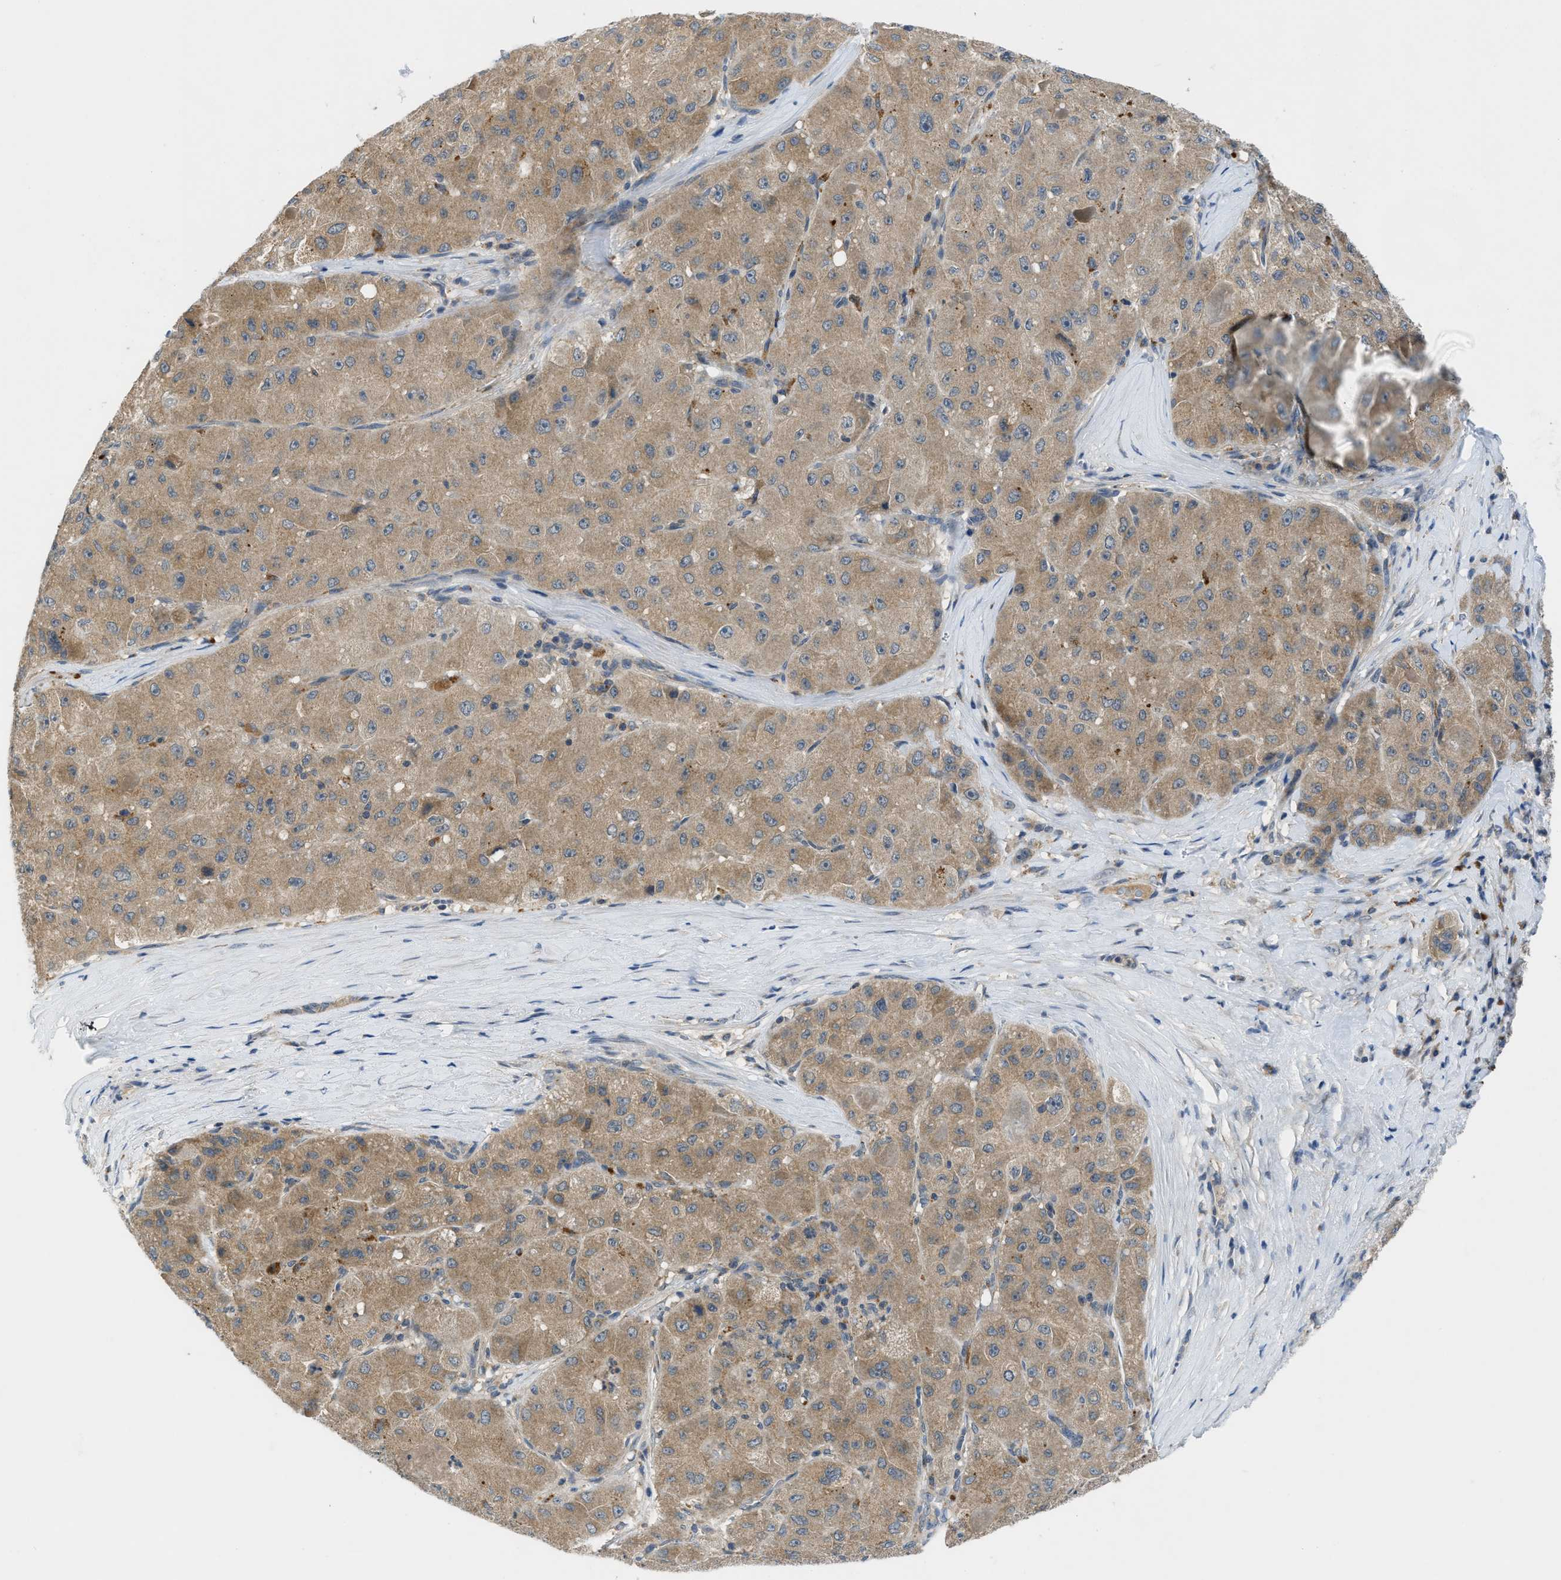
{"staining": {"intensity": "moderate", "quantity": ">75%", "location": "cytoplasmic/membranous"}, "tissue": "liver cancer", "cell_type": "Tumor cells", "image_type": "cancer", "snomed": [{"axis": "morphology", "description": "Carcinoma, Hepatocellular, NOS"}, {"axis": "topography", "description": "Liver"}], "caption": "Liver cancer was stained to show a protein in brown. There is medium levels of moderate cytoplasmic/membranous staining in approximately >75% of tumor cells.", "gene": "PDE7A", "patient": {"sex": "male", "age": 80}}